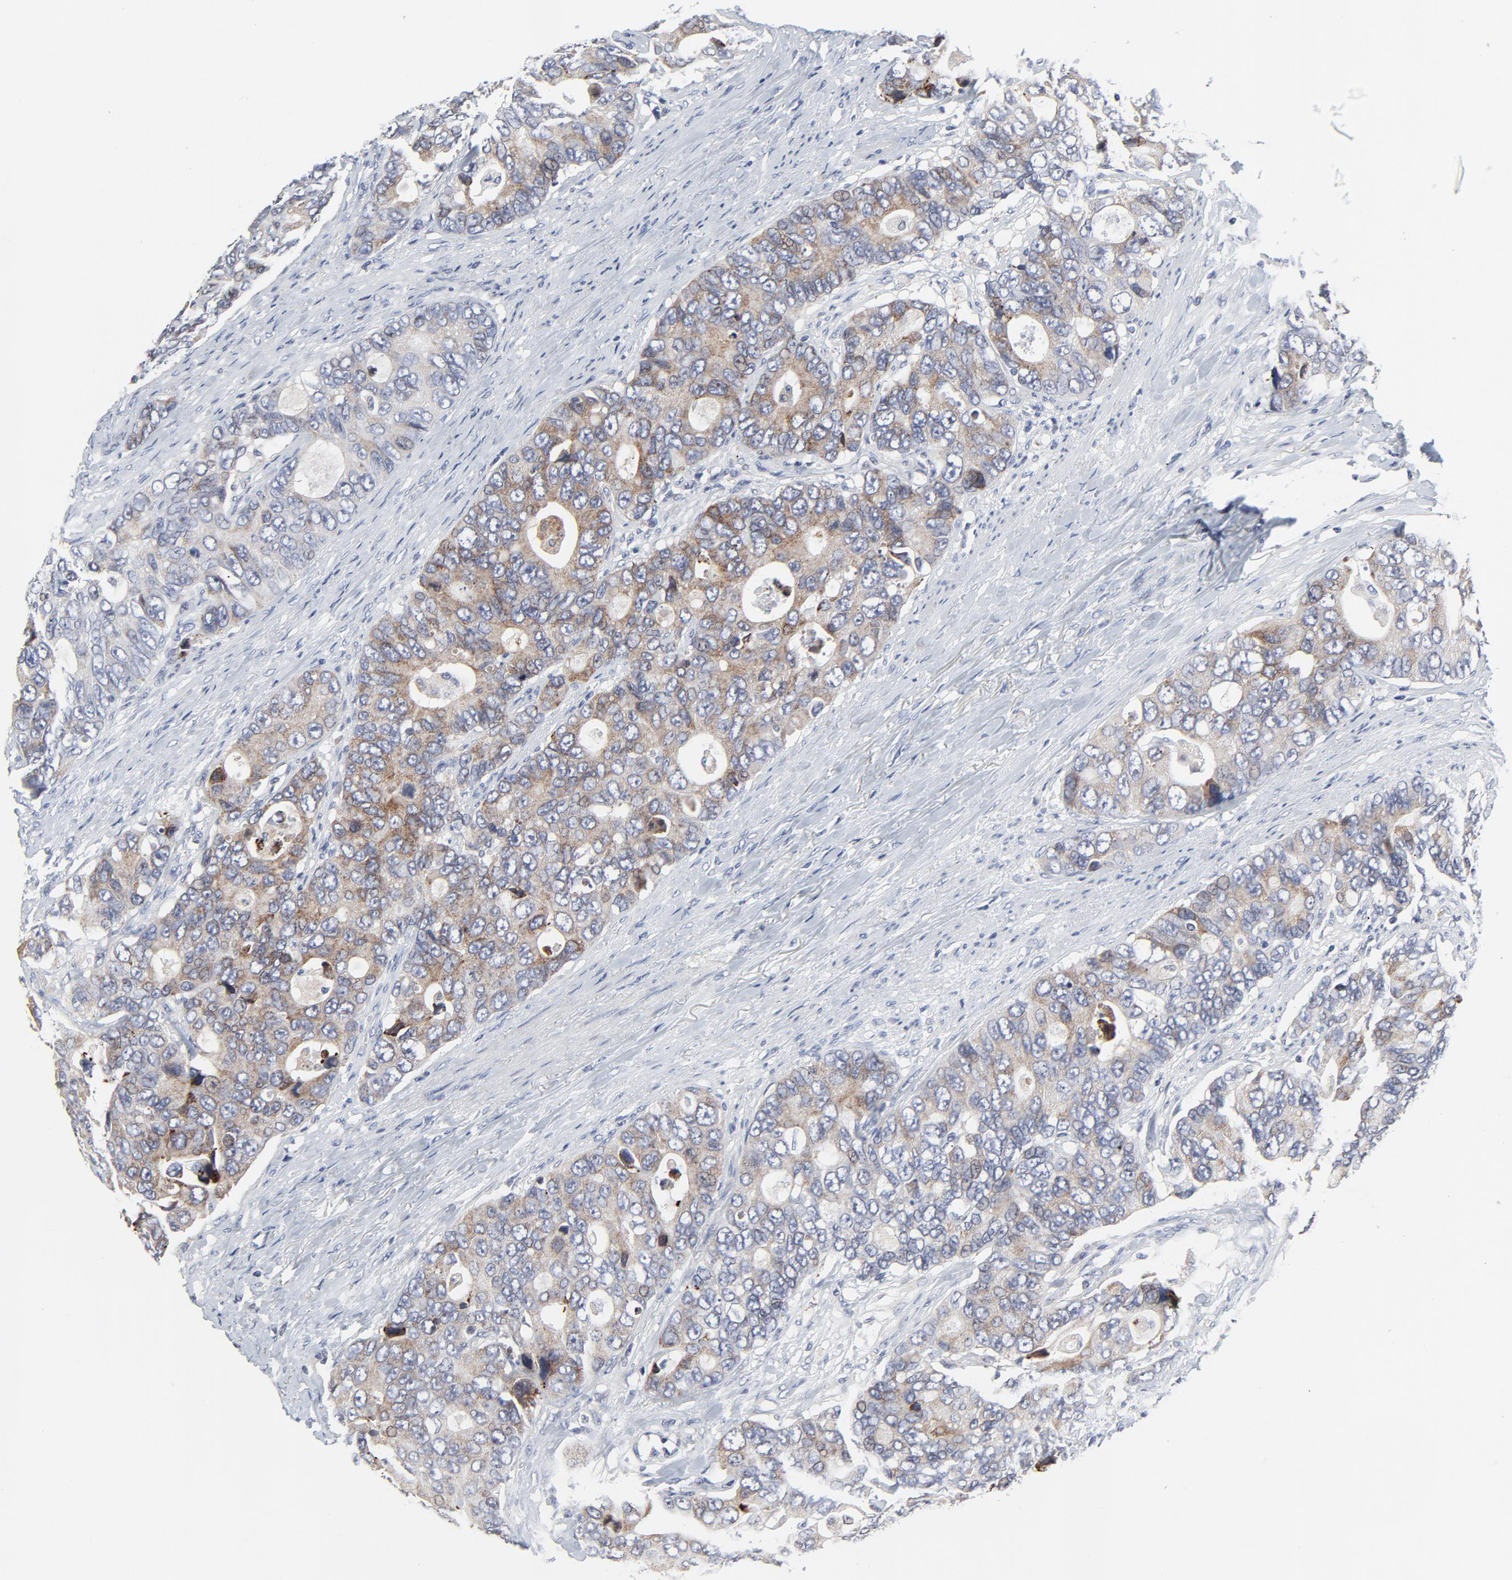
{"staining": {"intensity": "moderate", "quantity": "25%-75%", "location": "cytoplasmic/membranous"}, "tissue": "colorectal cancer", "cell_type": "Tumor cells", "image_type": "cancer", "snomed": [{"axis": "morphology", "description": "Adenocarcinoma, NOS"}, {"axis": "topography", "description": "Rectum"}], "caption": "Colorectal cancer tissue shows moderate cytoplasmic/membranous positivity in about 25%-75% of tumor cells, visualized by immunohistochemistry.", "gene": "NLGN3", "patient": {"sex": "female", "age": 67}}